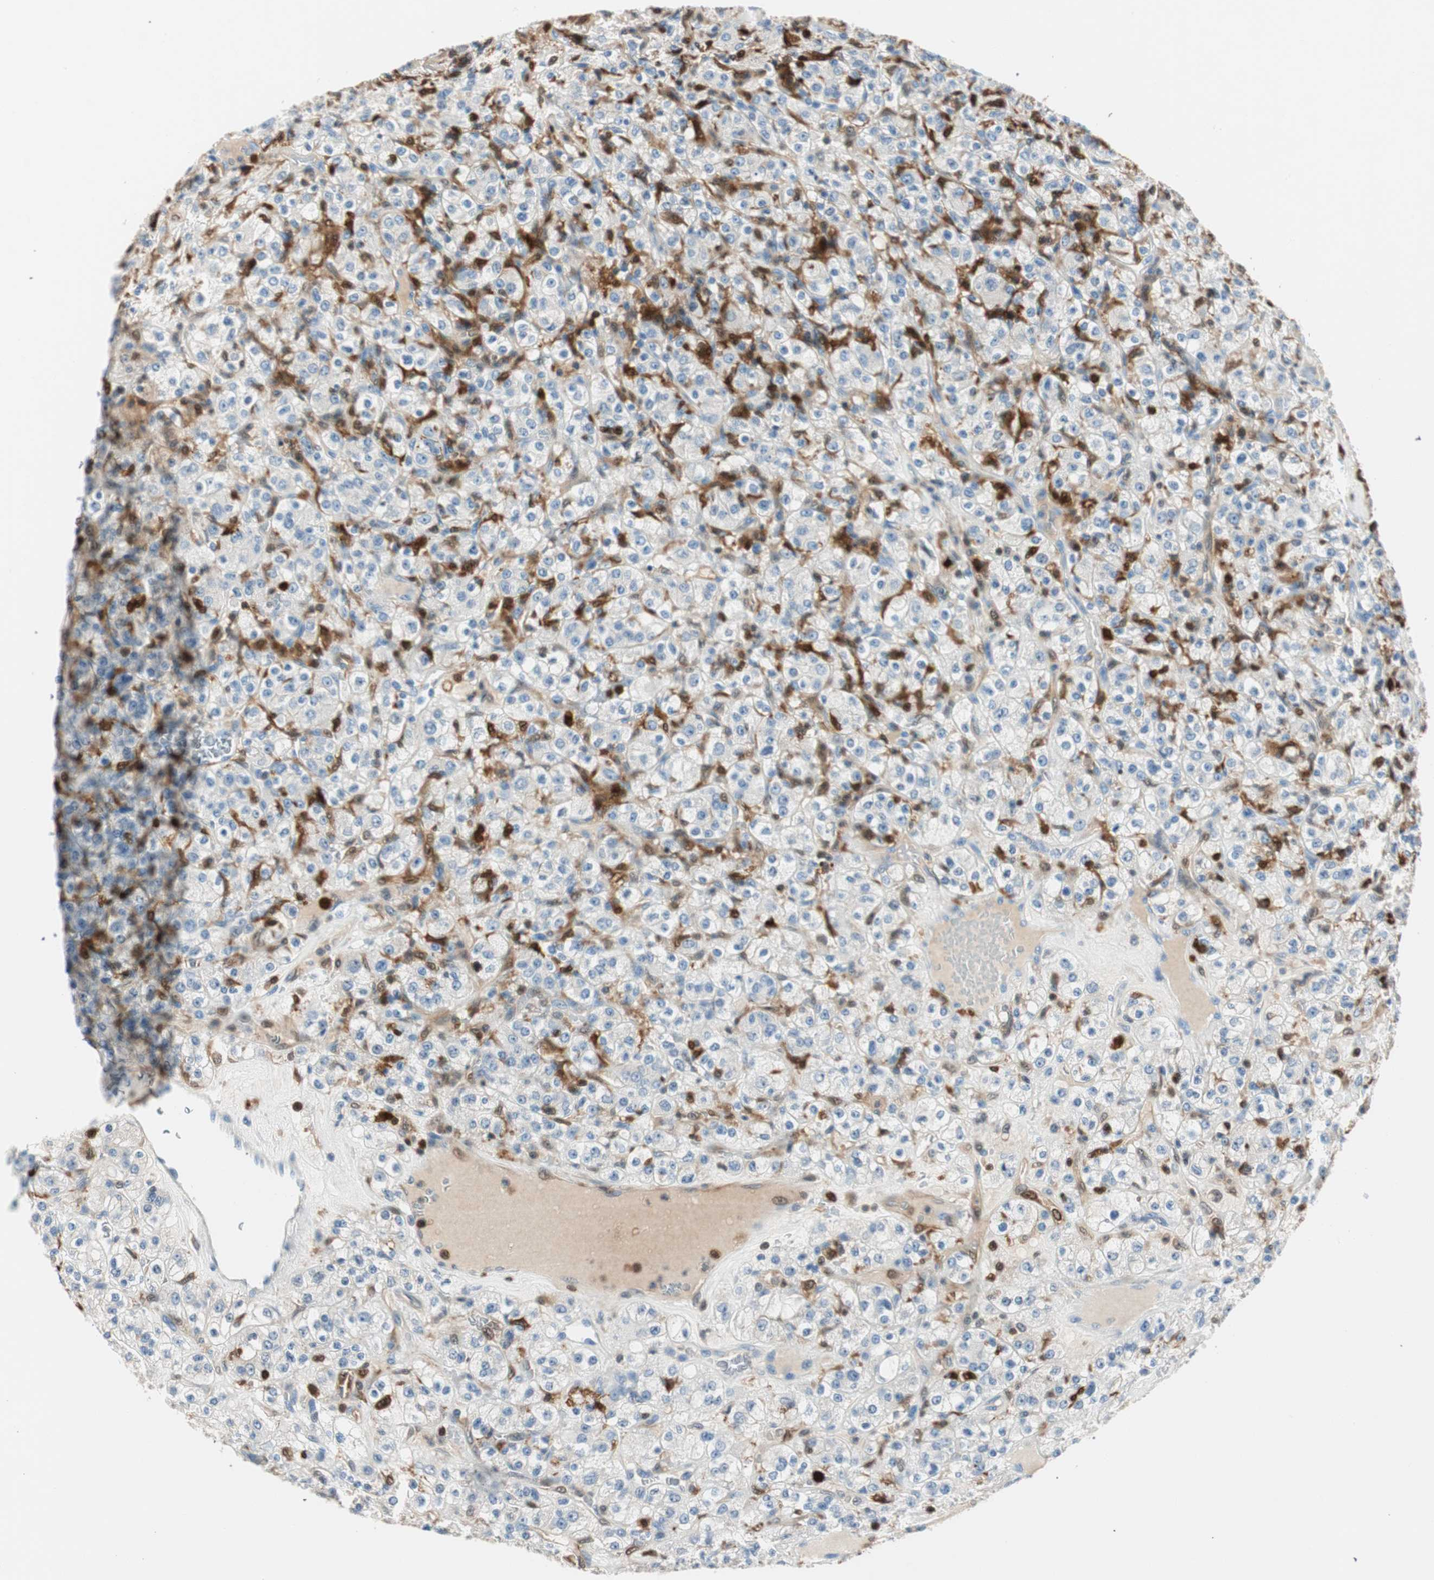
{"staining": {"intensity": "negative", "quantity": "none", "location": "none"}, "tissue": "renal cancer", "cell_type": "Tumor cells", "image_type": "cancer", "snomed": [{"axis": "morphology", "description": "Normal tissue, NOS"}, {"axis": "morphology", "description": "Adenocarcinoma, NOS"}, {"axis": "topography", "description": "Kidney"}], "caption": "Adenocarcinoma (renal) was stained to show a protein in brown. There is no significant expression in tumor cells. The staining is performed using DAB brown chromogen with nuclei counter-stained in using hematoxylin.", "gene": "COTL1", "patient": {"sex": "female", "age": 72}}